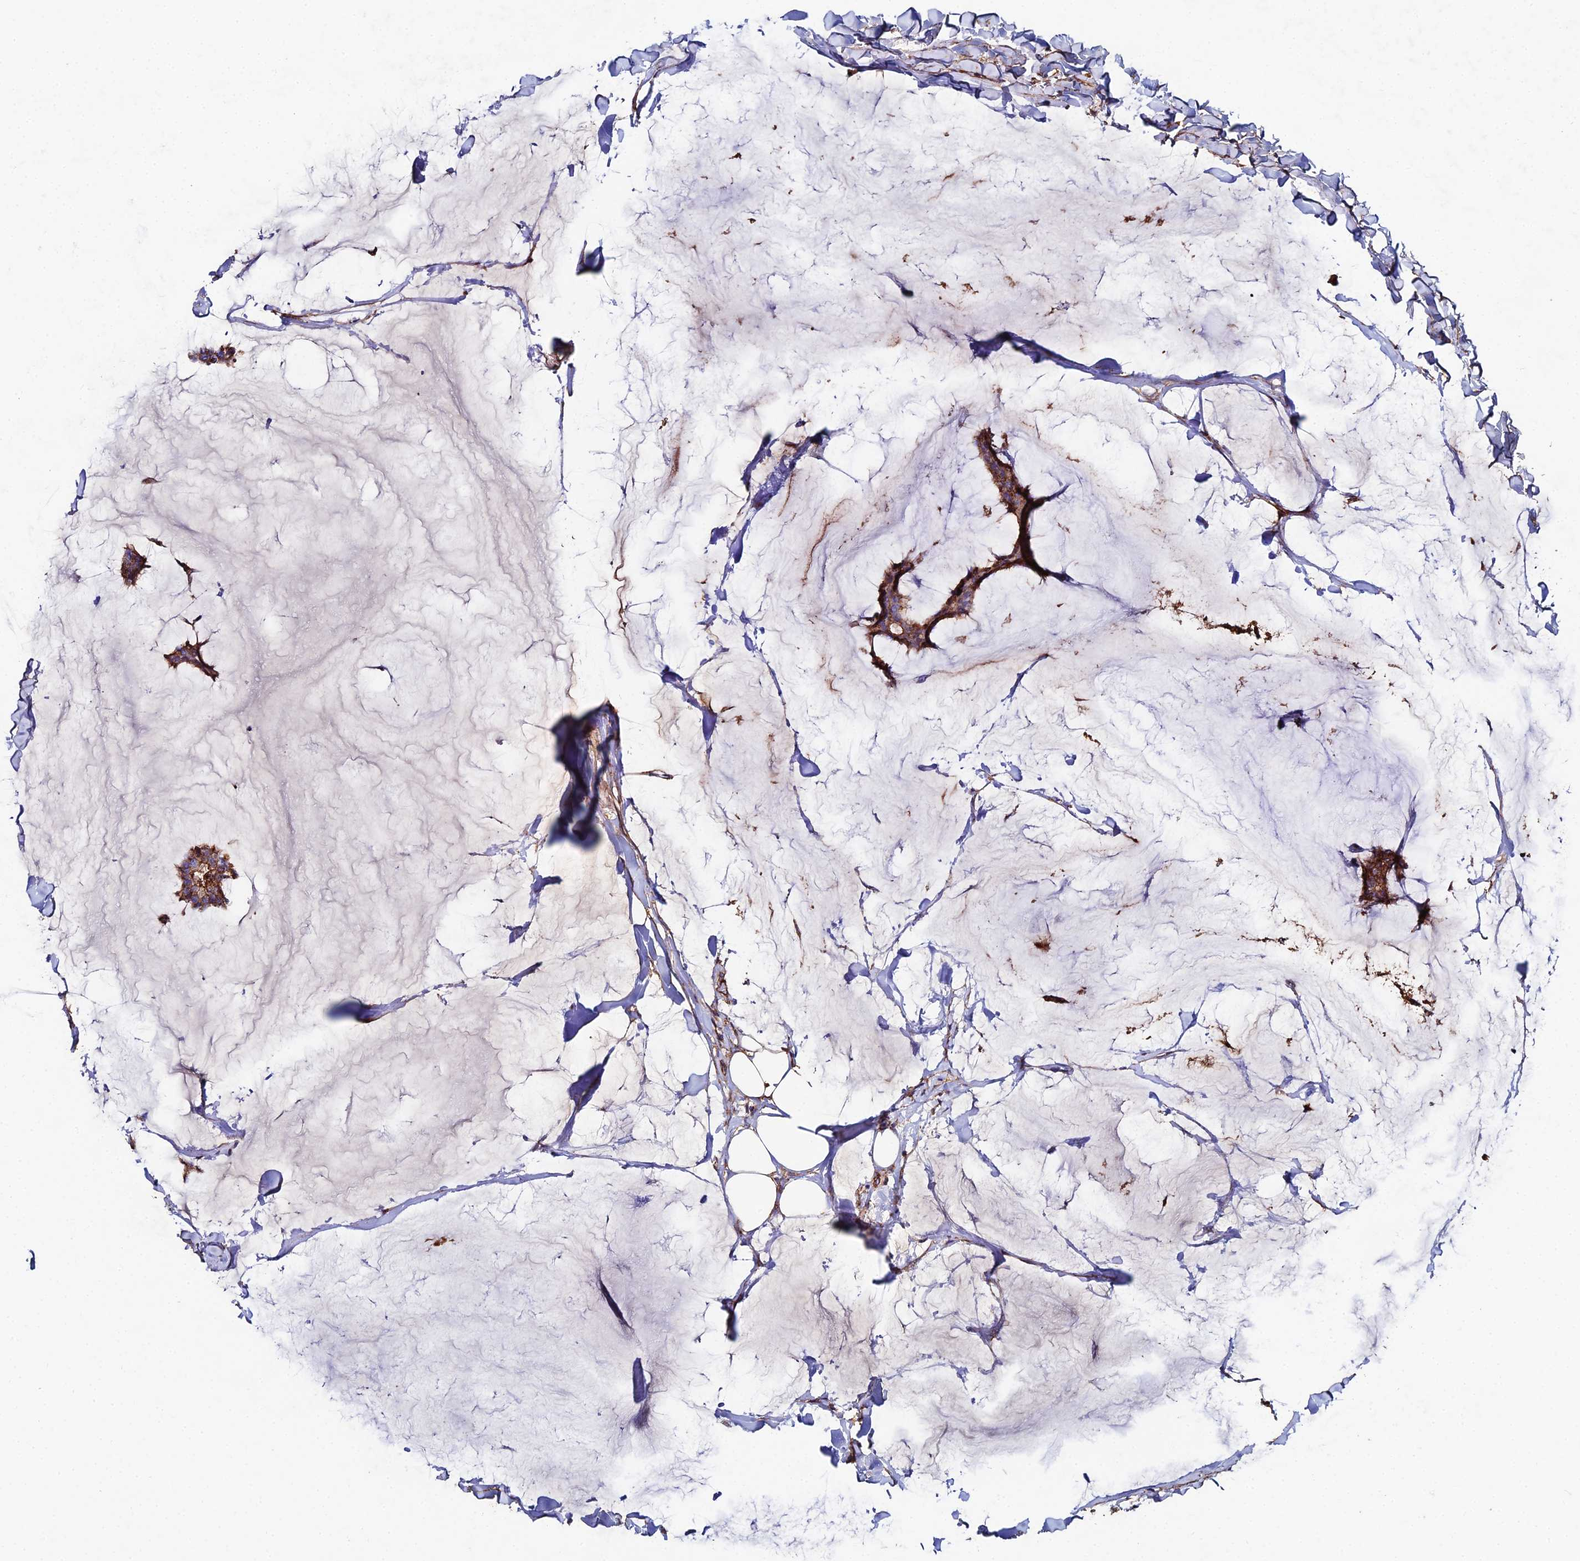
{"staining": {"intensity": "moderate", "quantity": ">75%", "location": "cytoplasmic/membranous"}, "tissue": "breast cancer", "cell_type": "Tumor cells", "image_type": "cancer", "snomed": [{"axis": "morphology", "description": "Duct carcinoma"}, {"axis": "topography", "description": "Breast"}], "caption": "A high-resolution histopathology image shows immunohistochemistry staining of breast cancer (intraductal carcinoma), which demonstrates moderate cytoplasmic/membranous staining in about >75% of tumor cells. The staining is performed using DAB (3,3'-diaminobenzidine) brown chromogen to label protein expression. The nuclei are counter-stained blue using hematoxylin.", "gene": "C6", "patient": {"sex": "female", "age": 93}}